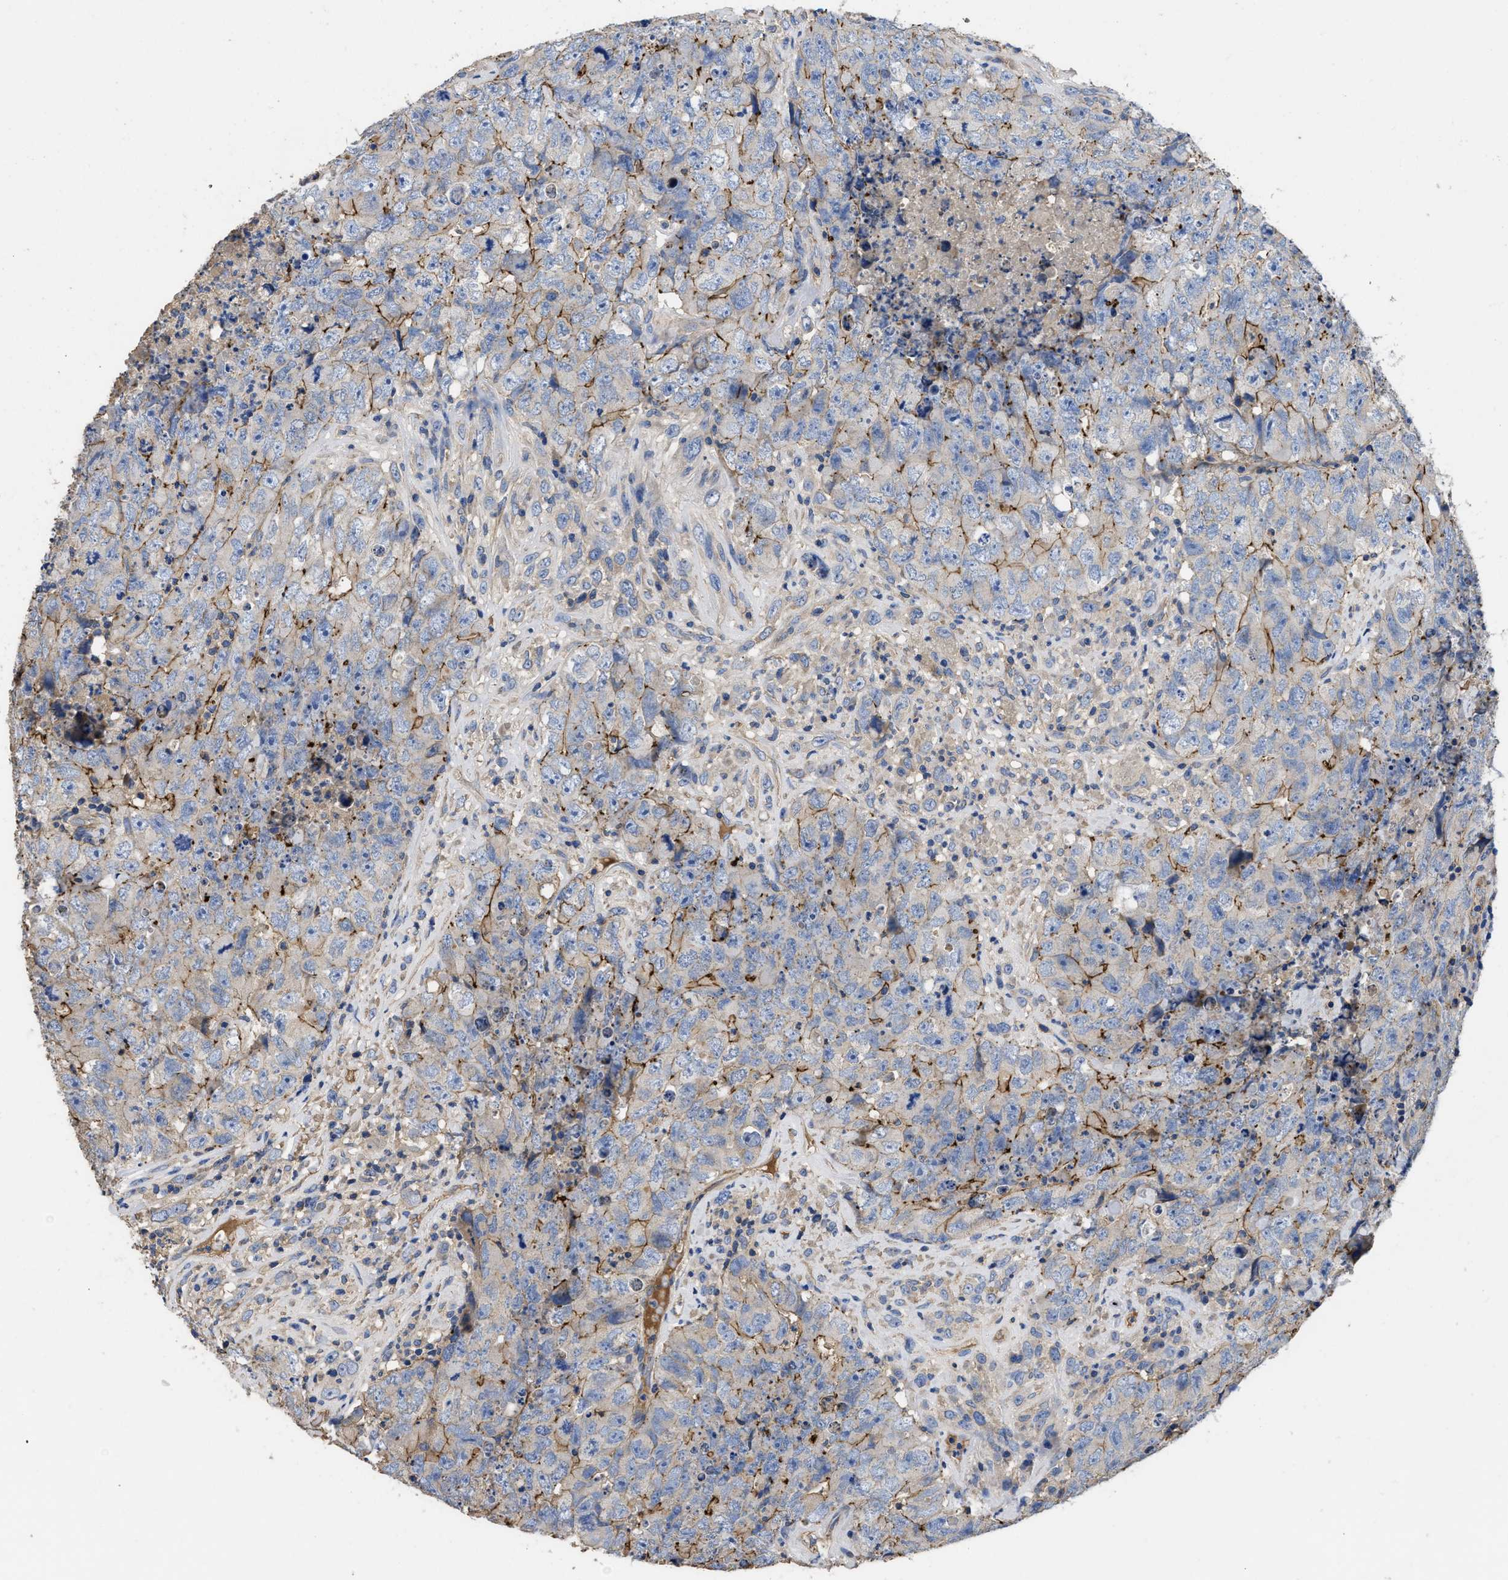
{"staining": {"intensity": "negative", "quantity": "none", "location": "none"}, "tissue": "testis cancer", "cell_type": "Tumor cells", "image_type": "cancer", "snomed": [{"axis": "morphology", "description": "Carcinoma, Embryonal, NOS"}, {"axis": "topography", "description": "Testis"}], "caption": "Tumor cells show no significant positivity in embryonal carcinoma (testis).", "gene": "USP4", "patient": {"sex": "male", "age": 32}}